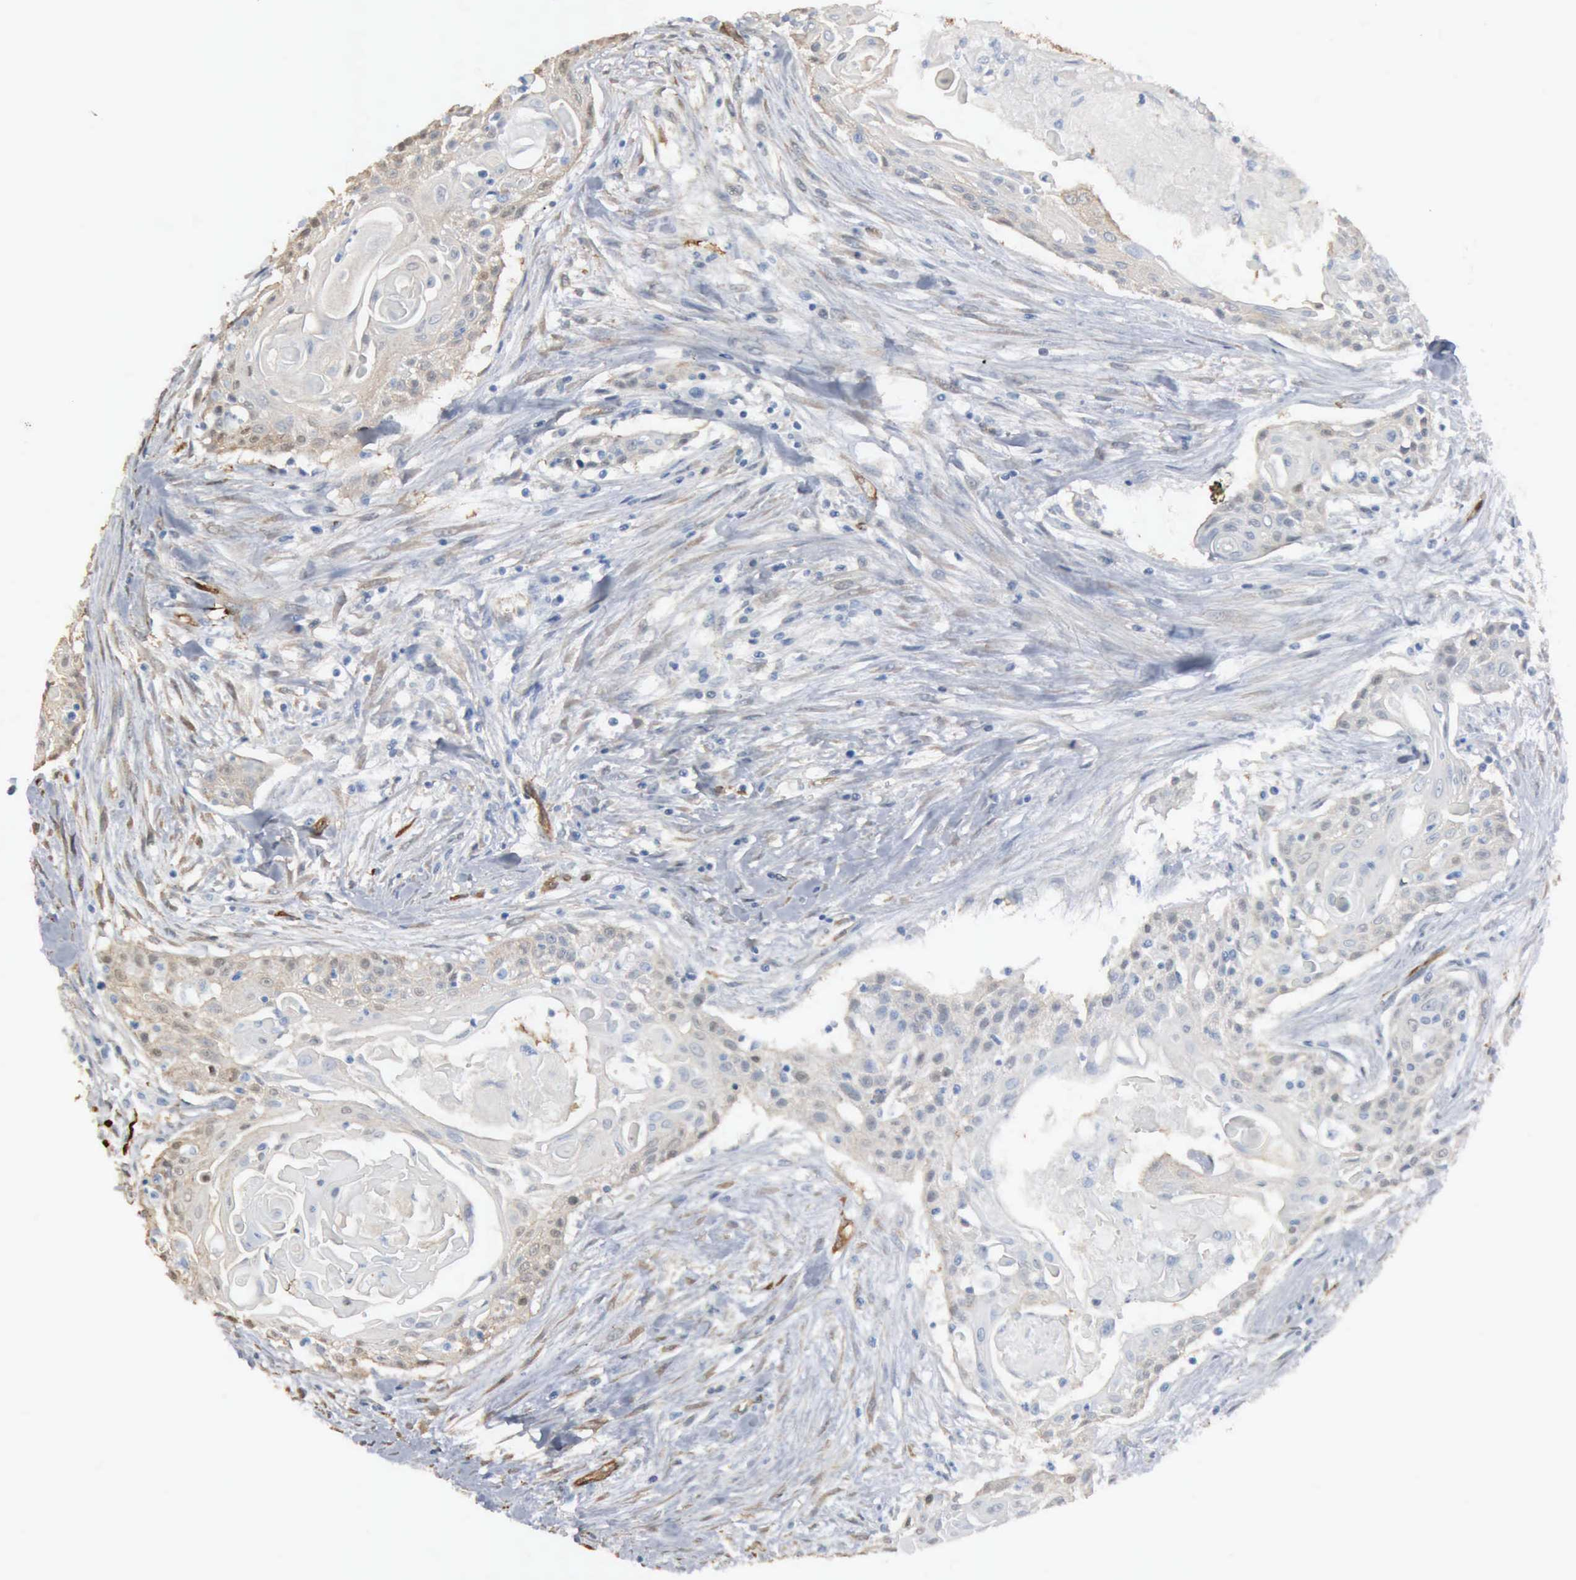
{"staining": {"intensity": "moderate", "quantity": "25%-75%", "location": "cytoplasmic/membranous"}, "tissue": "head and neck cancer", "cell_type": "Tumor cells", "image_type": "cancer", "snomed": [{"axis": "morphology", "description": "Squamous cell carcinoma, NOS"}, {"axis": "morphology", "description": "Squamous cell carcinoma, metastatic, NOS"}, {"axis": "topography", "description": "Lymph node"}, {"axis": "topography", "description": "Salivary gland"}, {"axis": "topography", "description": "Head-Neck"}], "caption": "Head and neck cancer tissue displays moderate cytoplasmic/membranous expression in approximately 25%-75% of tumor cells, visualized by immunohistochemistry. The protein of interest is stained brown, and the nuclei are stained in blue (DAB IHC with brightfield microscopy, high magnification).", "gene": "FSCN1", "patient": {"sex": "female", "age": 74}}